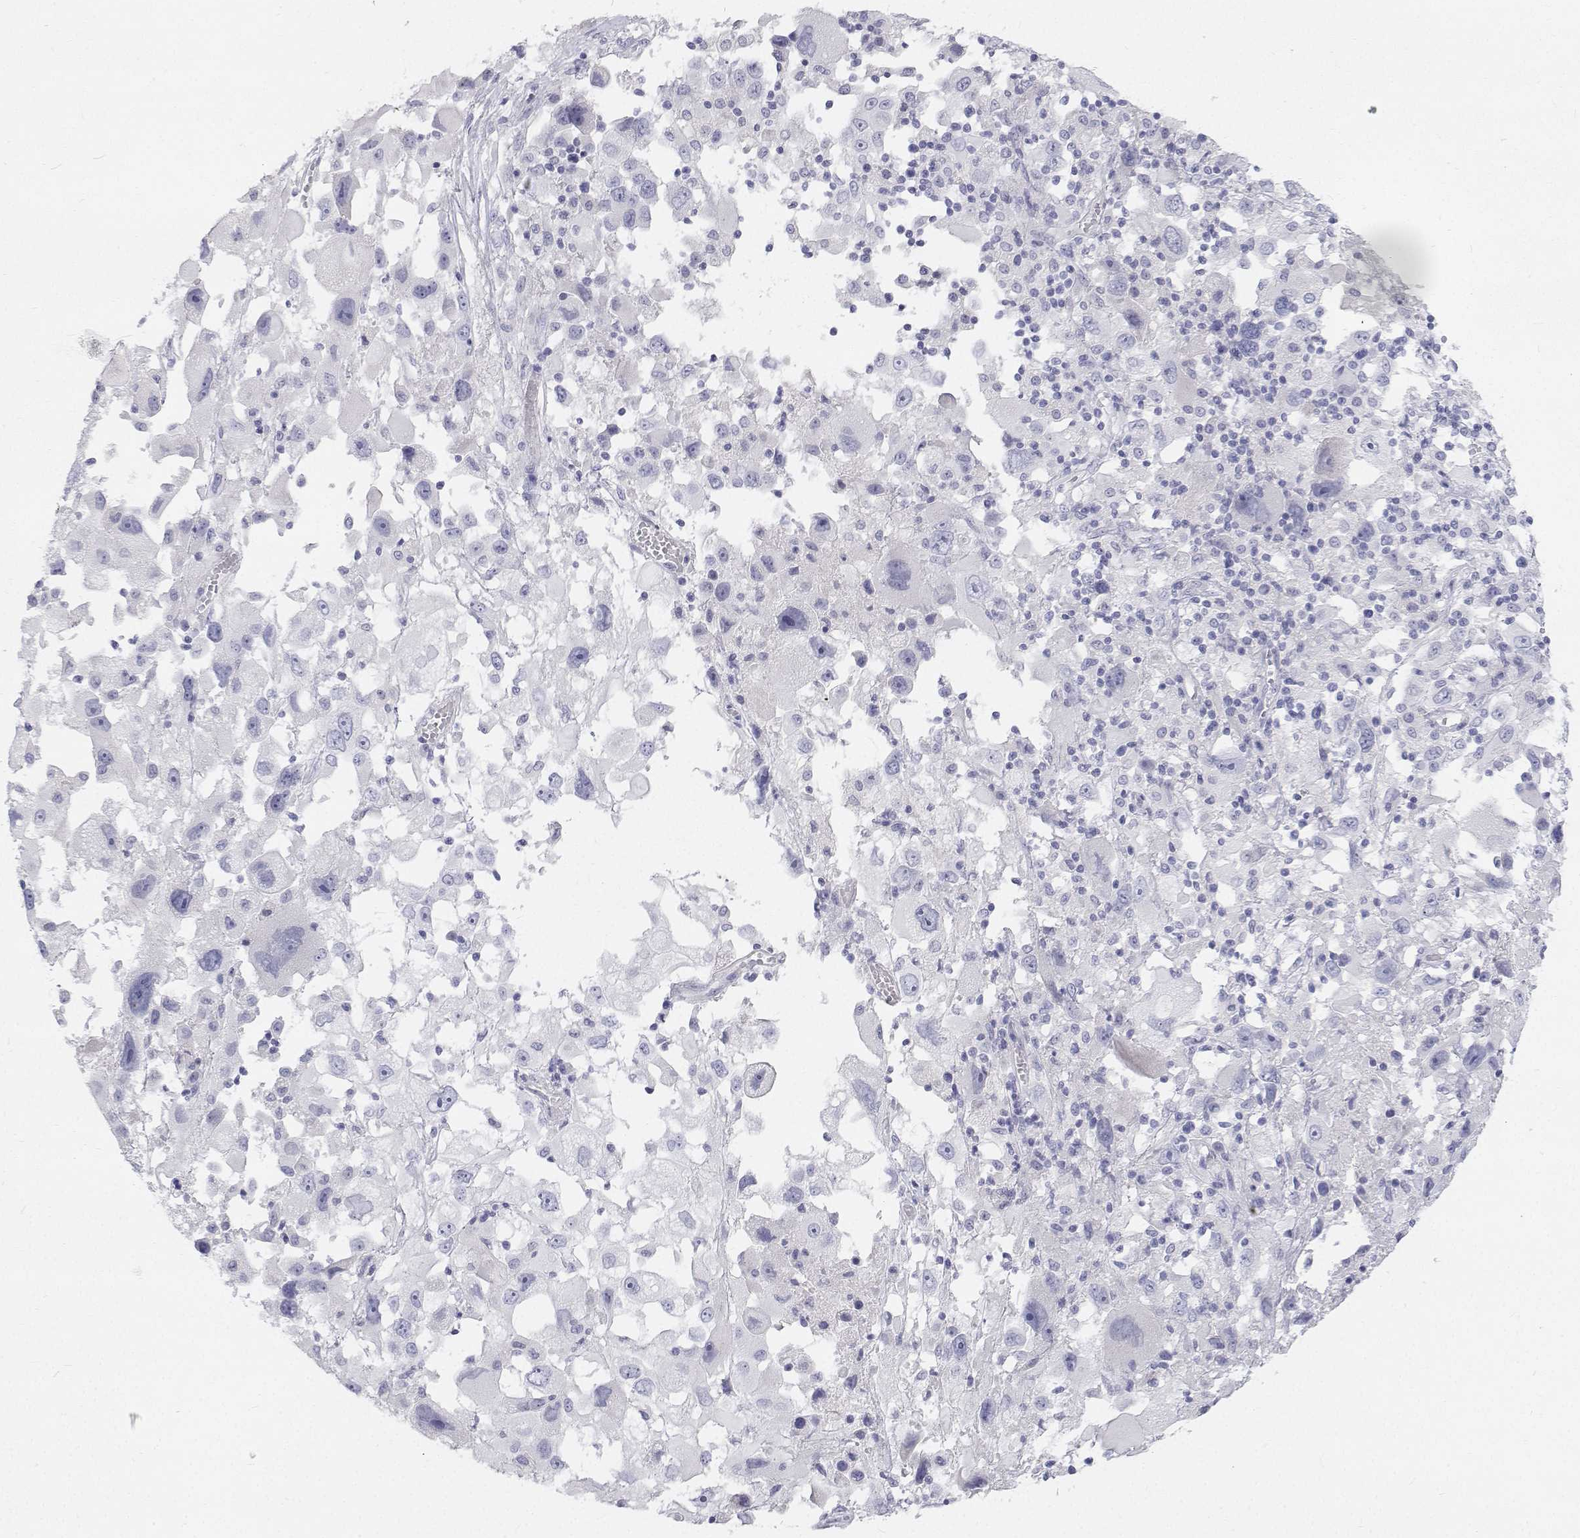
{"staining": {"intensity": "negative", "quantity": "none", "location": "none"}, "tissue": "melanoma", "cell_type": "Tumor cells", "image_type": "cancer", "snomed": [{"axis": "morphology", "description": "Malignant melanoma, Metastatic site"}, {"axis": "topography", "description": "Soft tissue"}], "caption": "Human malignant melanoma (metastatic site) stained for a protein using IHC exhibits no positivity in tumor cells.", "gene": "NCR2", "patient": {"sex": "male", "age": 50}}